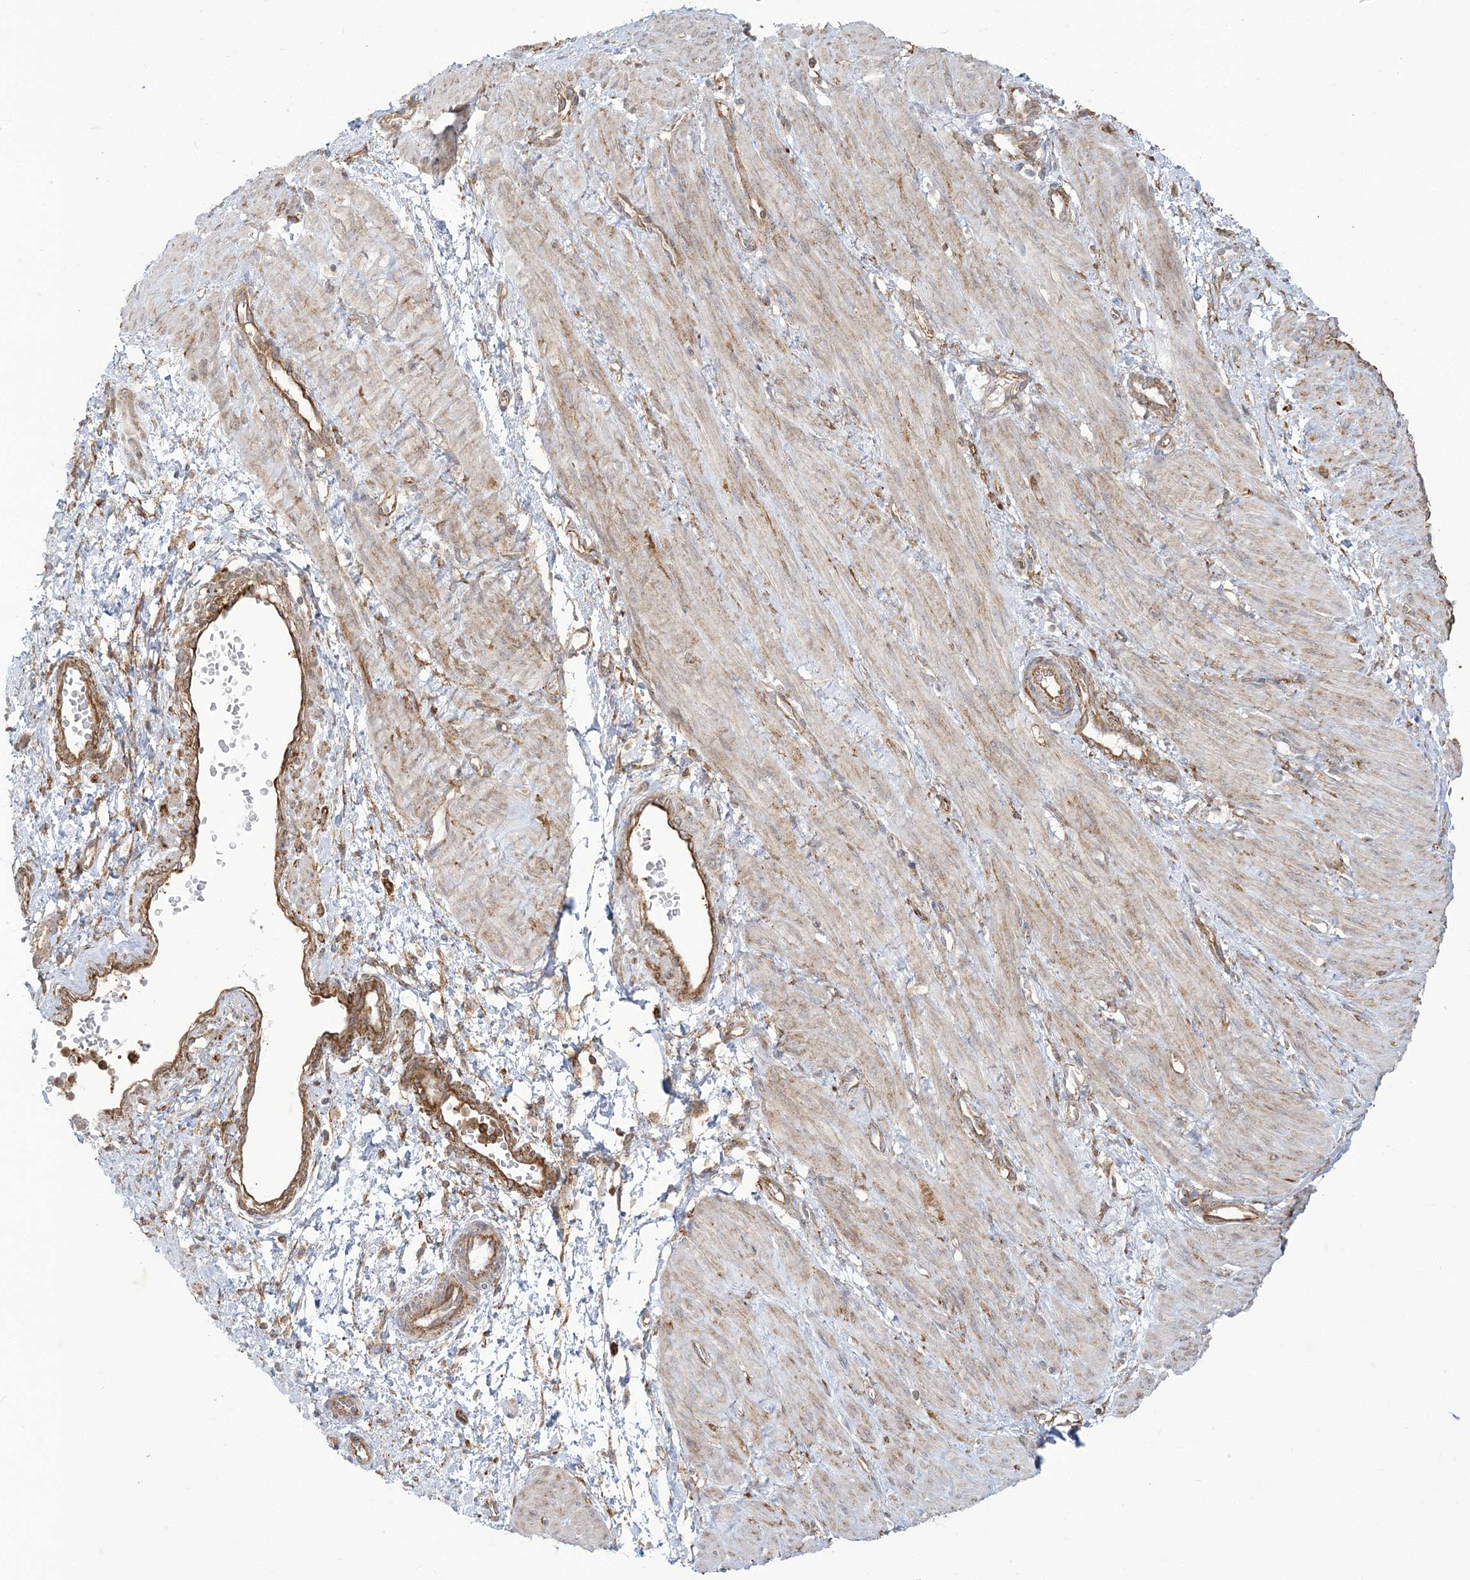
{"staining": {"intensity": "moderate", "quantity": "25%-75%", "location": "cytoplasmic/membranous"}, "tissue": "smooth muscle", "cell_type": "Smooth muscle cells", "image_type": "normal", "snomed": [{"axis": "morphology", "description": "Normal tissue, NOS"}, {"axis": "topography", "description": "Endometrium"}], "caption": "This photomicrograph shows immunohistochemistry (IHC) staining of benign human smooth muscle, with medium moderate cytoplasmic/membranous positivity in about 25%-75% of smooth muscle cells.", "gene": "DERL3", "patient": {"sex": "female", "age": 33}}